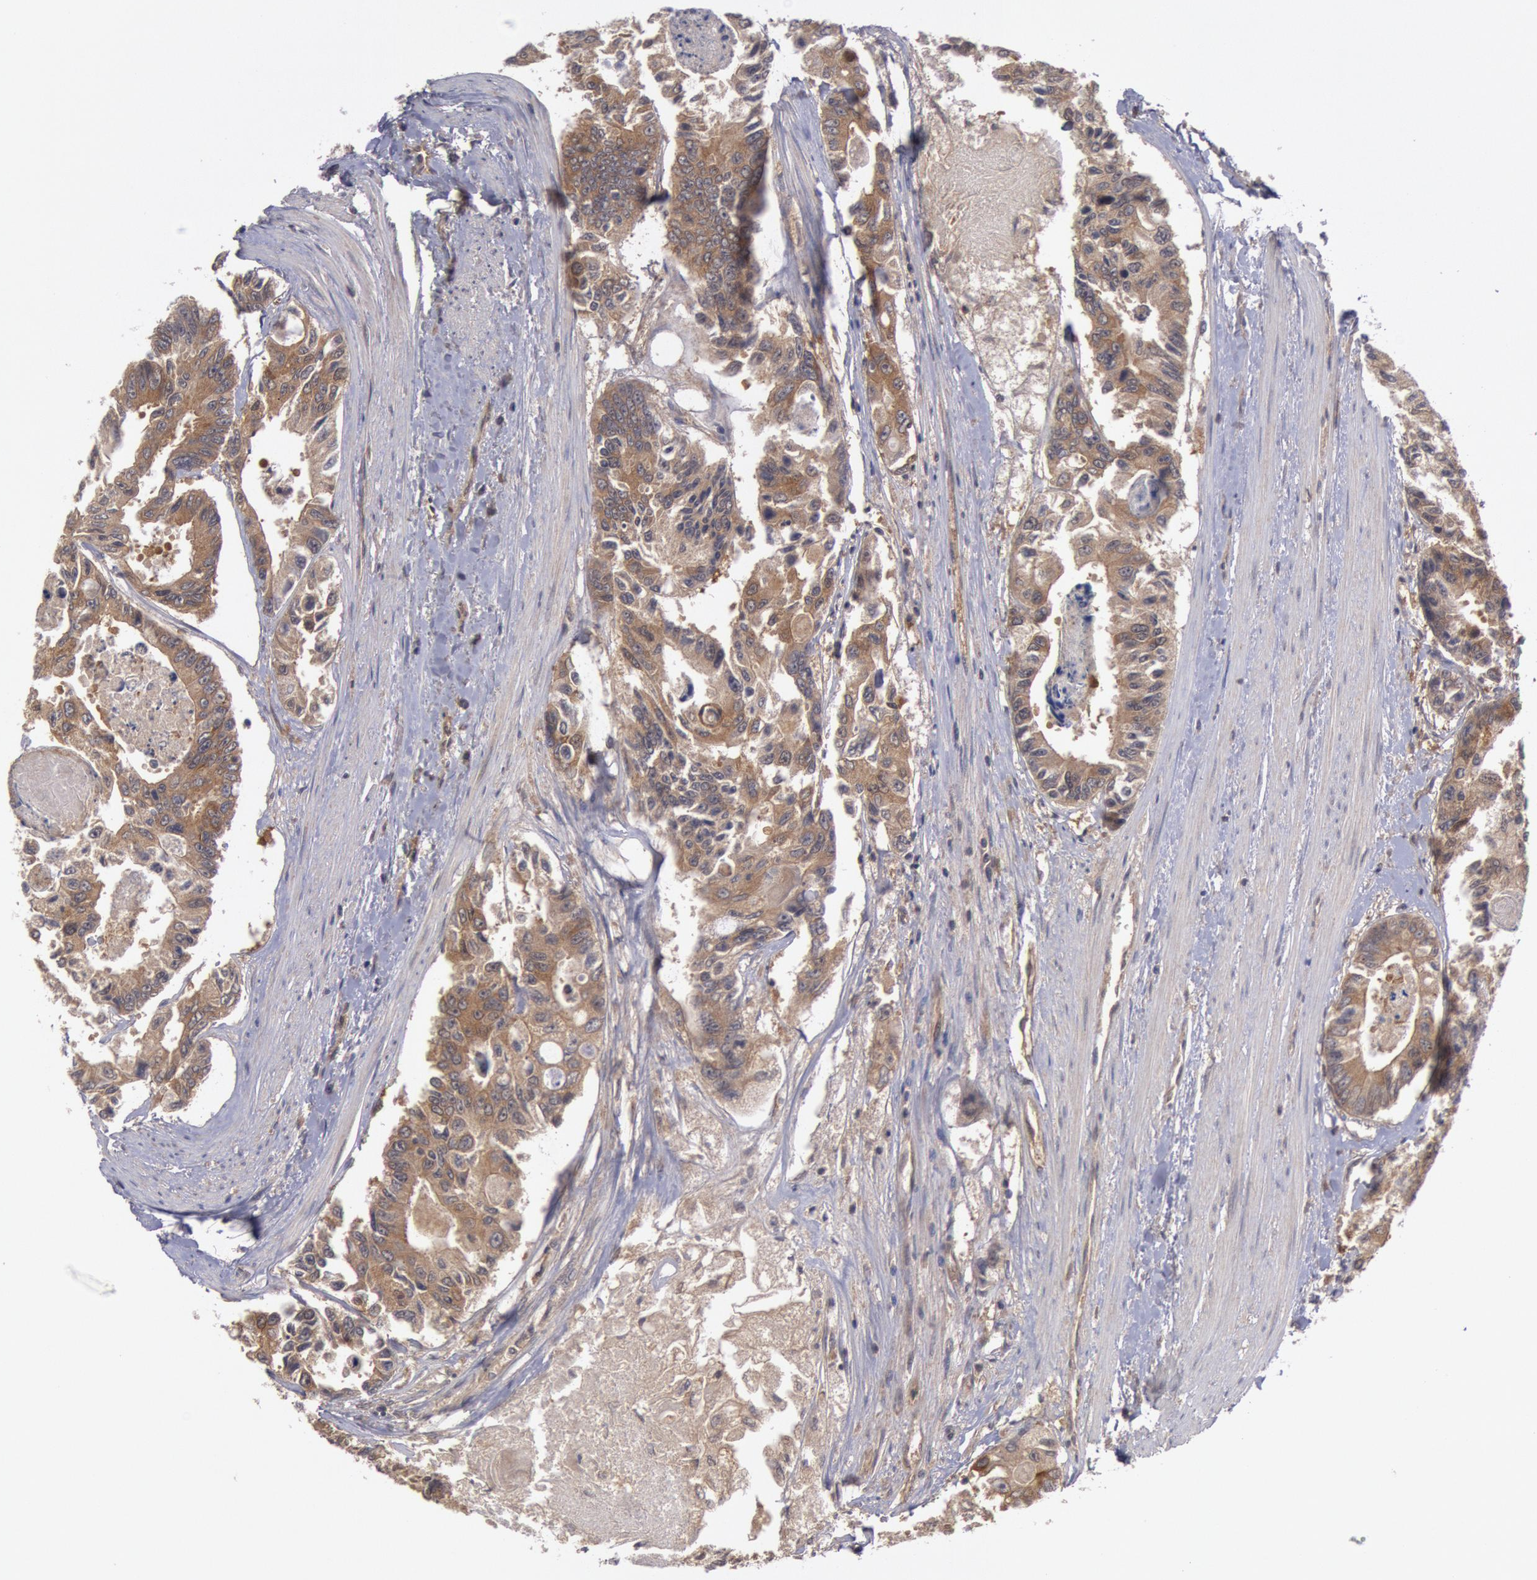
{"staining": {"intensity": "moderate", "quantity": ">75%", "location": "cytoplasmic/membranous"}, "tissue": "colorectal cancer", "cell_type": "Tumor cells", "image_type": "cancer", "snomed": [{"axis": "morphology", "description": "Adenocarcinoma, NOS"}, {"axis": "topography", "description": "Colon"}], "caption": "IHC staining of adenocarcinoma (colorectal), which demonstrates medium levels of moderate cytoplasmic/membranous expression in approximately >75% of tumor cells indicating moderate cytoplasmic/membranous protein expression. The staining was performed using DAB (3,3'-diaminobenzidine) (brown) for protein detection and nuclei were counterstained in hematoxylin (blue).", "gene": "BRAF", "patient": {"sex": "female", "age": 86}}